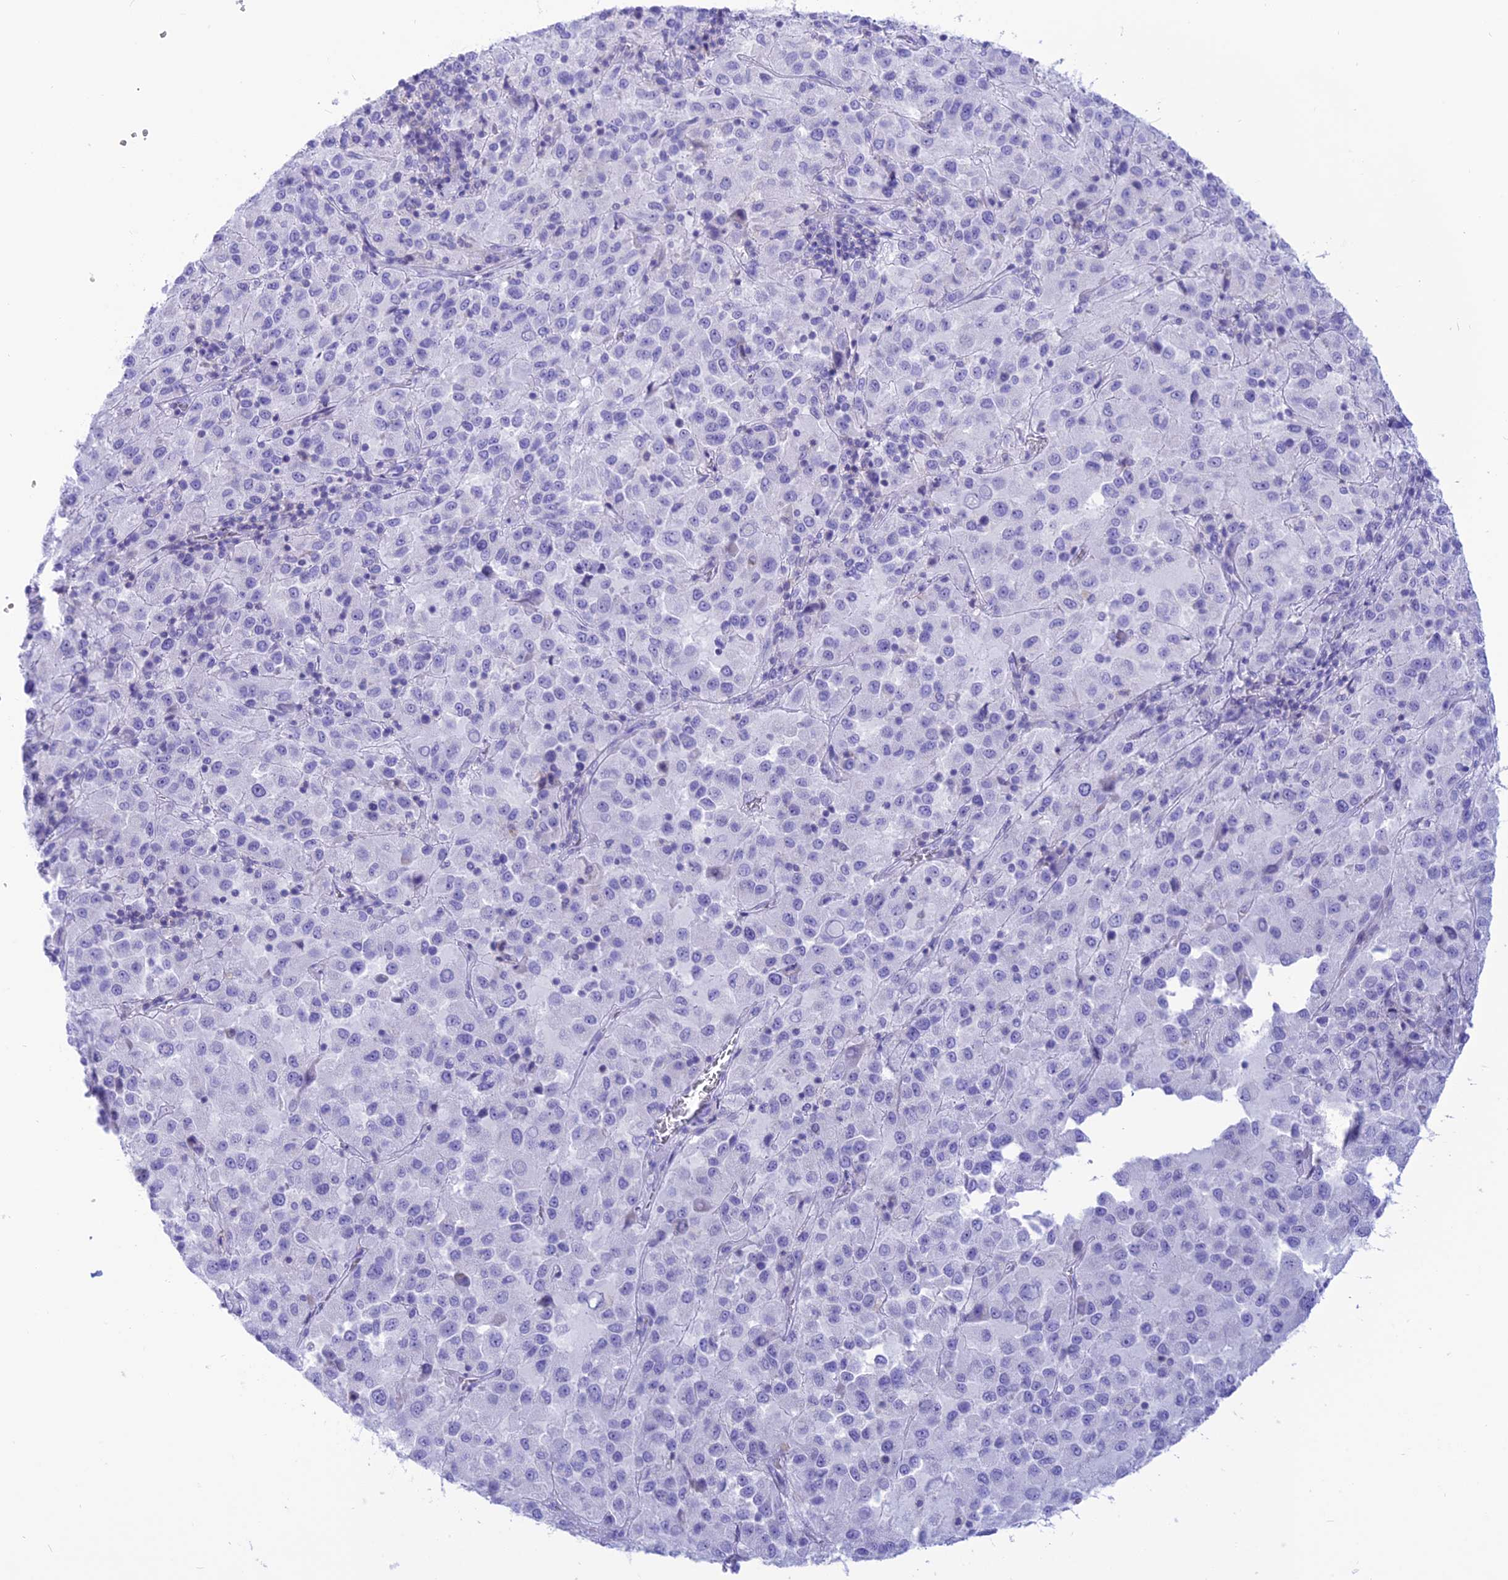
{"staining": {"intensity": "negative", "quantity": "none", "location": "none"}, "tissue": "melanoma", "cell_type": "Tumor cells", "image_type": "cancer", "snomed": [{"axis": "morphology", "description": "Malignant melanoma, Metastatic site"}, {"axis": "topography", "description": "Lung"}], "caption": "Immunohistochemical staining of human malignant melanoma (metastatic site) demonstrates no significant expression in tumor cells. (Brightfield microscopy of DAB IHC at high magnification).", "gene": "GLYATL1", "patient": {"sex": "male", "age": 64}}